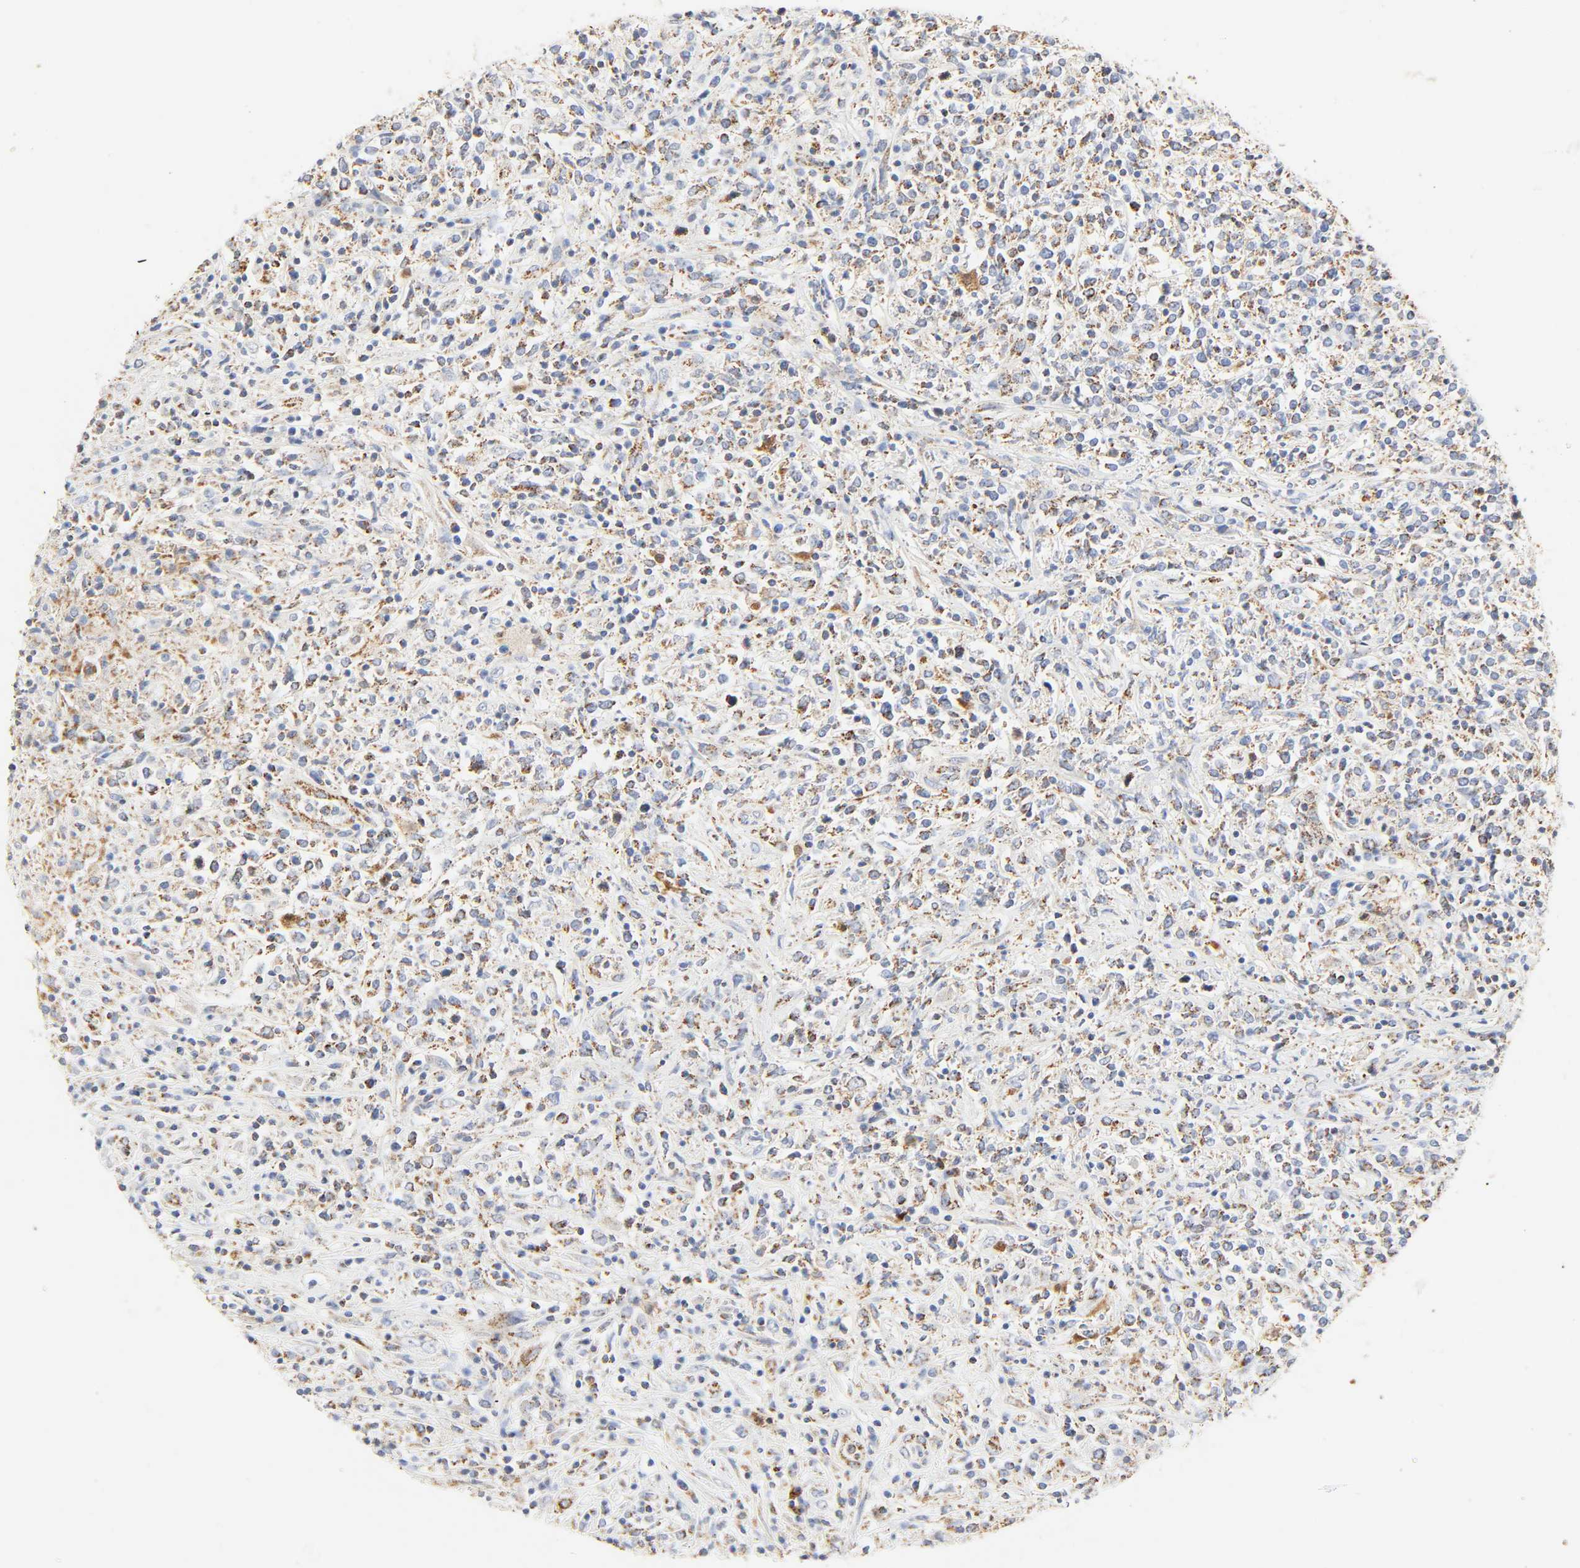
{"staining": {"intensity": "weak", "quantity": "25%-75%", "location": "cytoplasmic/membranous"}, "tissue": "lymphoma", "cell_type": "Tumor cells", "image_type": "cancer", "snomed": [{"axis": "morphology", "description": "Malignant lymphoma, non-Hodgkin's type, High grade"}, {"axis": "topography", "description": "Lymph node"}], "caption": "A high-resolution photomicrograph shows immunohistochemistry (IHC) staining of lymphoma, which shows weak cytoplasmic/membranous staining in approximately 25%-75% of tumor cells. The staining was performed using DAB (3,3'-diaminobenzidine) to visualize the protein expression in brown, while the nuclei were stained in blue with hematoxylin (Magnification: 20x).", "gene": "ACAT1", "patient": {"sex": "female", "age": 84}}